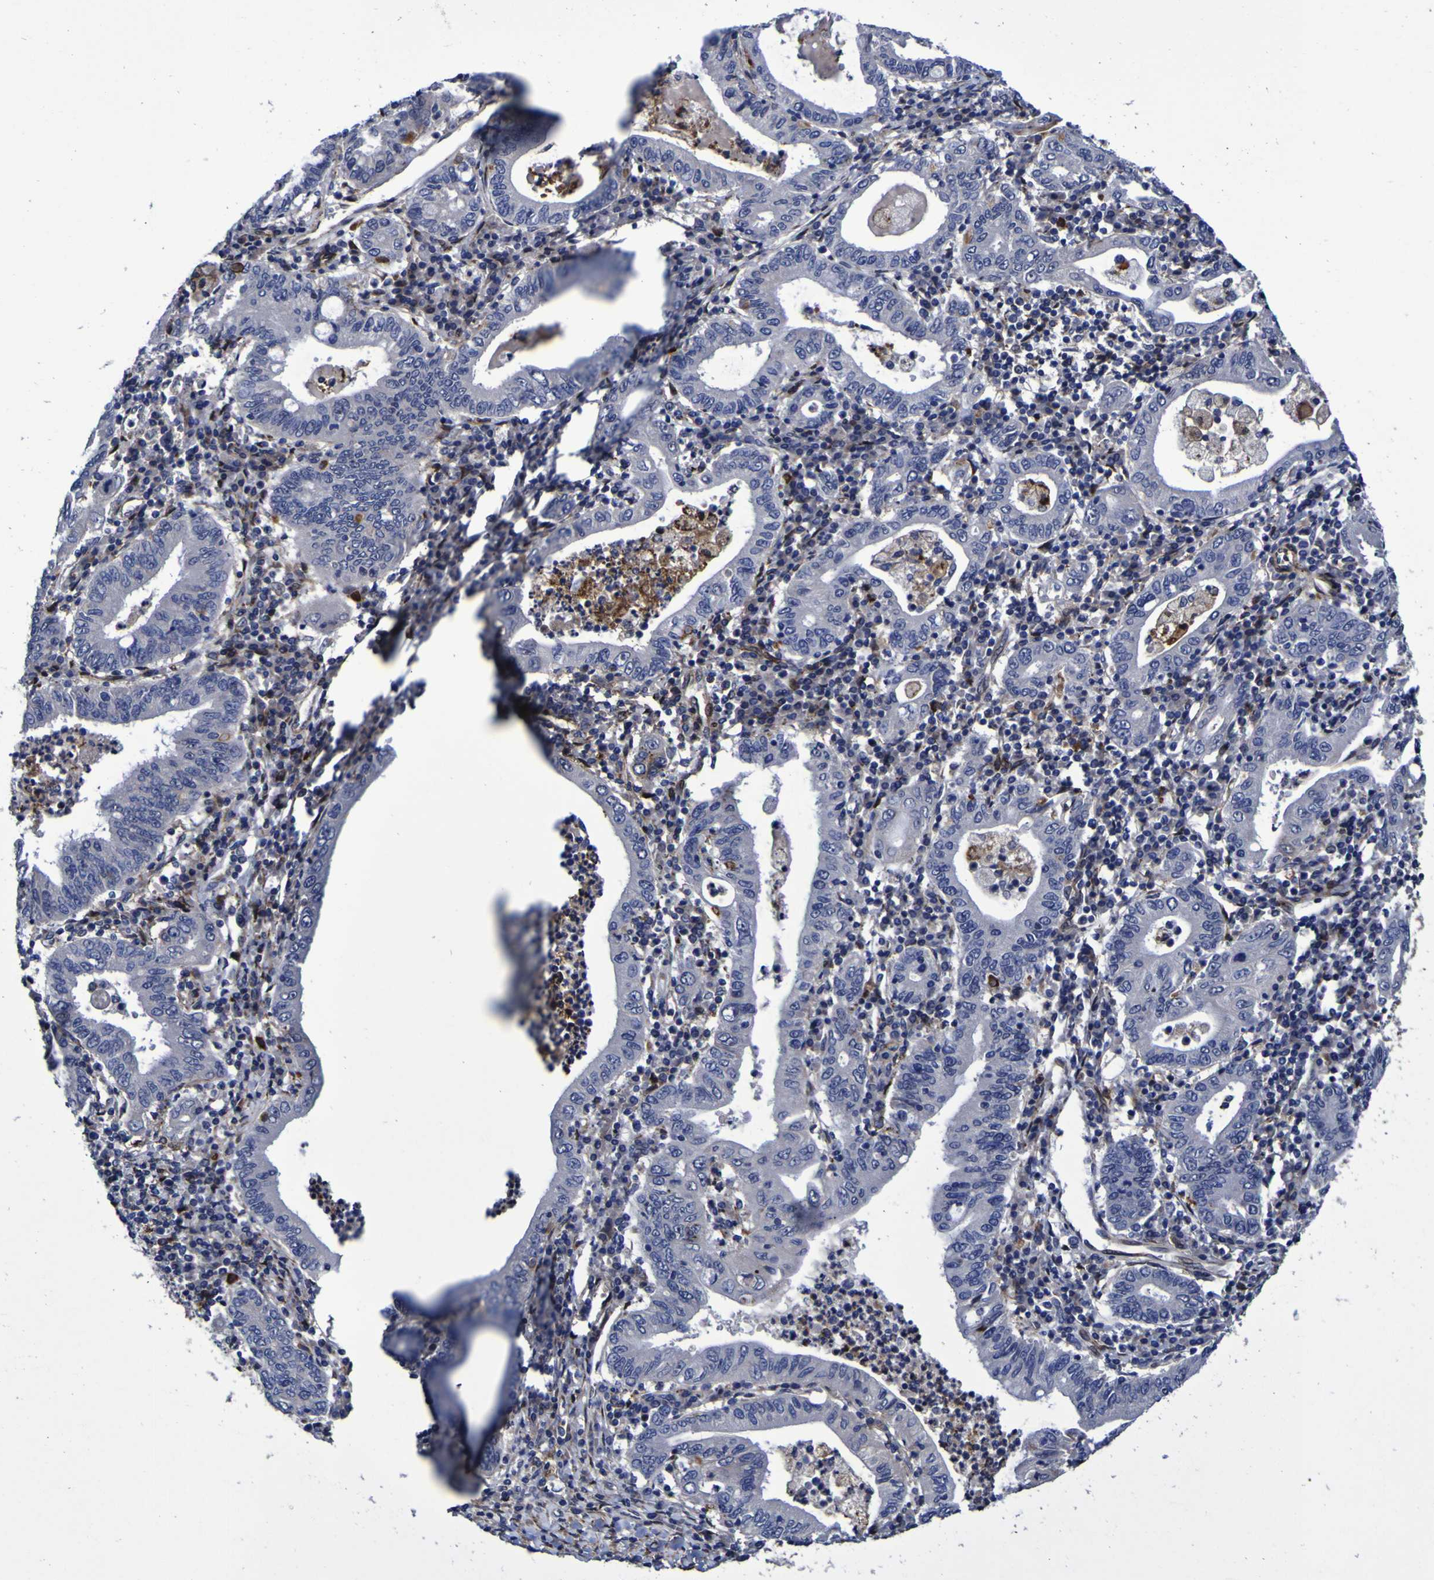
{"staining": {"intensity": "negative", "quantity": "none", "location": "none"}, "tissue": "stomach cancer", "cell_type": "Tumor cells", "image_type": "cancer", "snomed": [{"axis": "morphology", "description": "Normal tissue, NOS"}, {"axis": "morphology", "description": "Adenocarcinoma, NOS"}, {"axis": "topography", "description": "Esophagus"}, {"axis": "topography", "description": "Stomach, upper"}, {"axis": "topography", "description": "Peripheral nerve tissue"}], "caption": "High power microscopy histopathology image of an immunohistochemistry micrograph of stomach cancer, revealing no significant staining in tumor cells.", "gene": "MGLL", "patient": {"sex": "male", "age": 62}}